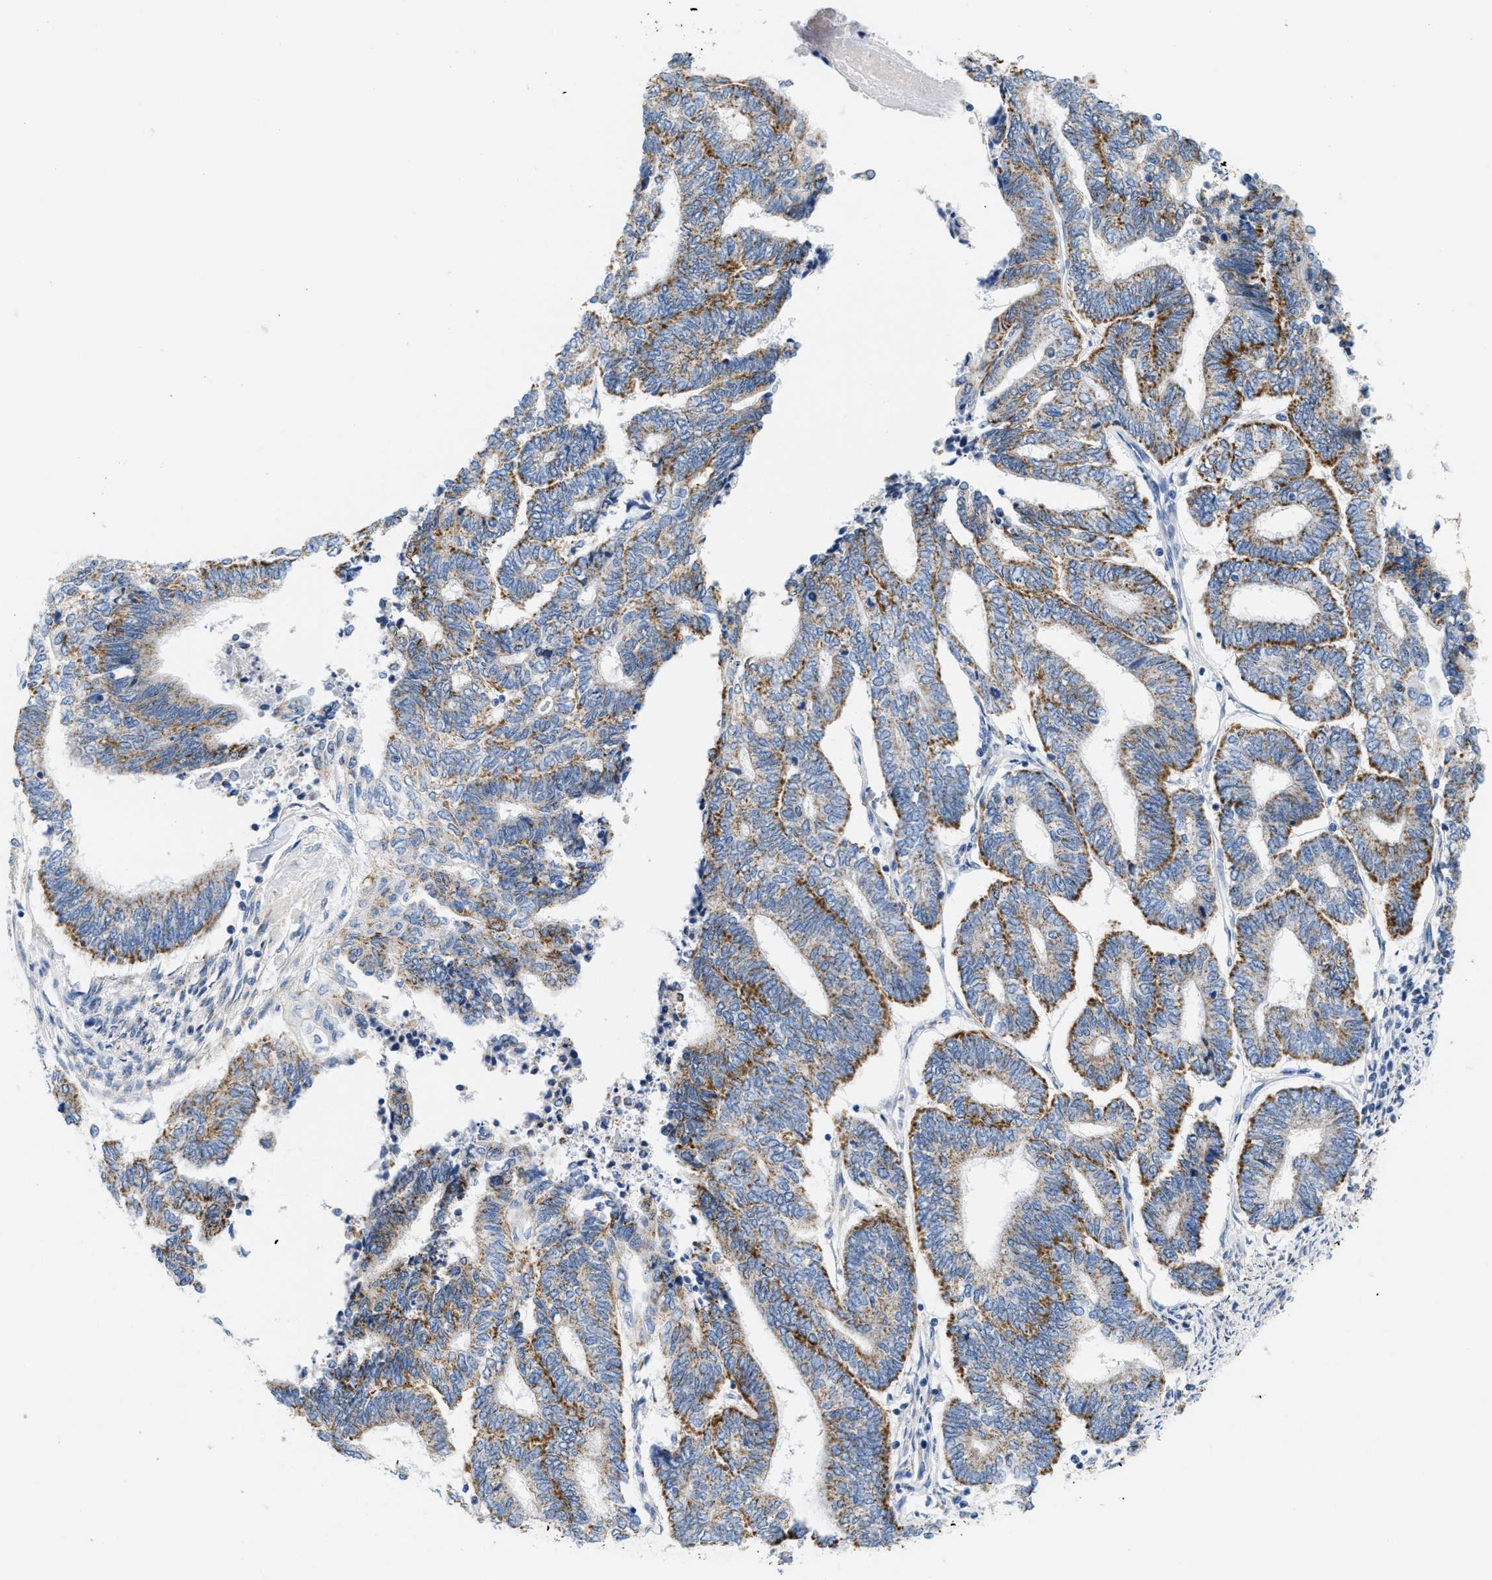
{"staining": {"intensity": "moderate", "quantity": ">75%", "location": "cytoplasmic/membranous"}, "tissue": "endometrial cancer", "cell_type": "Tumor cells", "image_type": "cancer", "snomed": [{"axis": "morphology", "description": "Adenocarcinoma, NOS"}, {"axis": "topography", "description": "Uterus"}, {"axis": "topography", "description": "Endometrium"}], "caption": "Immunohistochemistry (IHC) (DAB (3,3'-diaminobenzidine)) staining of endometrial cancer (adenocarcinoma) shows moderate cytoplasmic/membranous protein positivity in about >75% of tumor cells. (DAB (3,3'-diaminobenzidine) = brown stain, brightfield microscopy at high magnification).", "gene": "KCNJ5", "patient": {"sex": "female", "age": 70}}